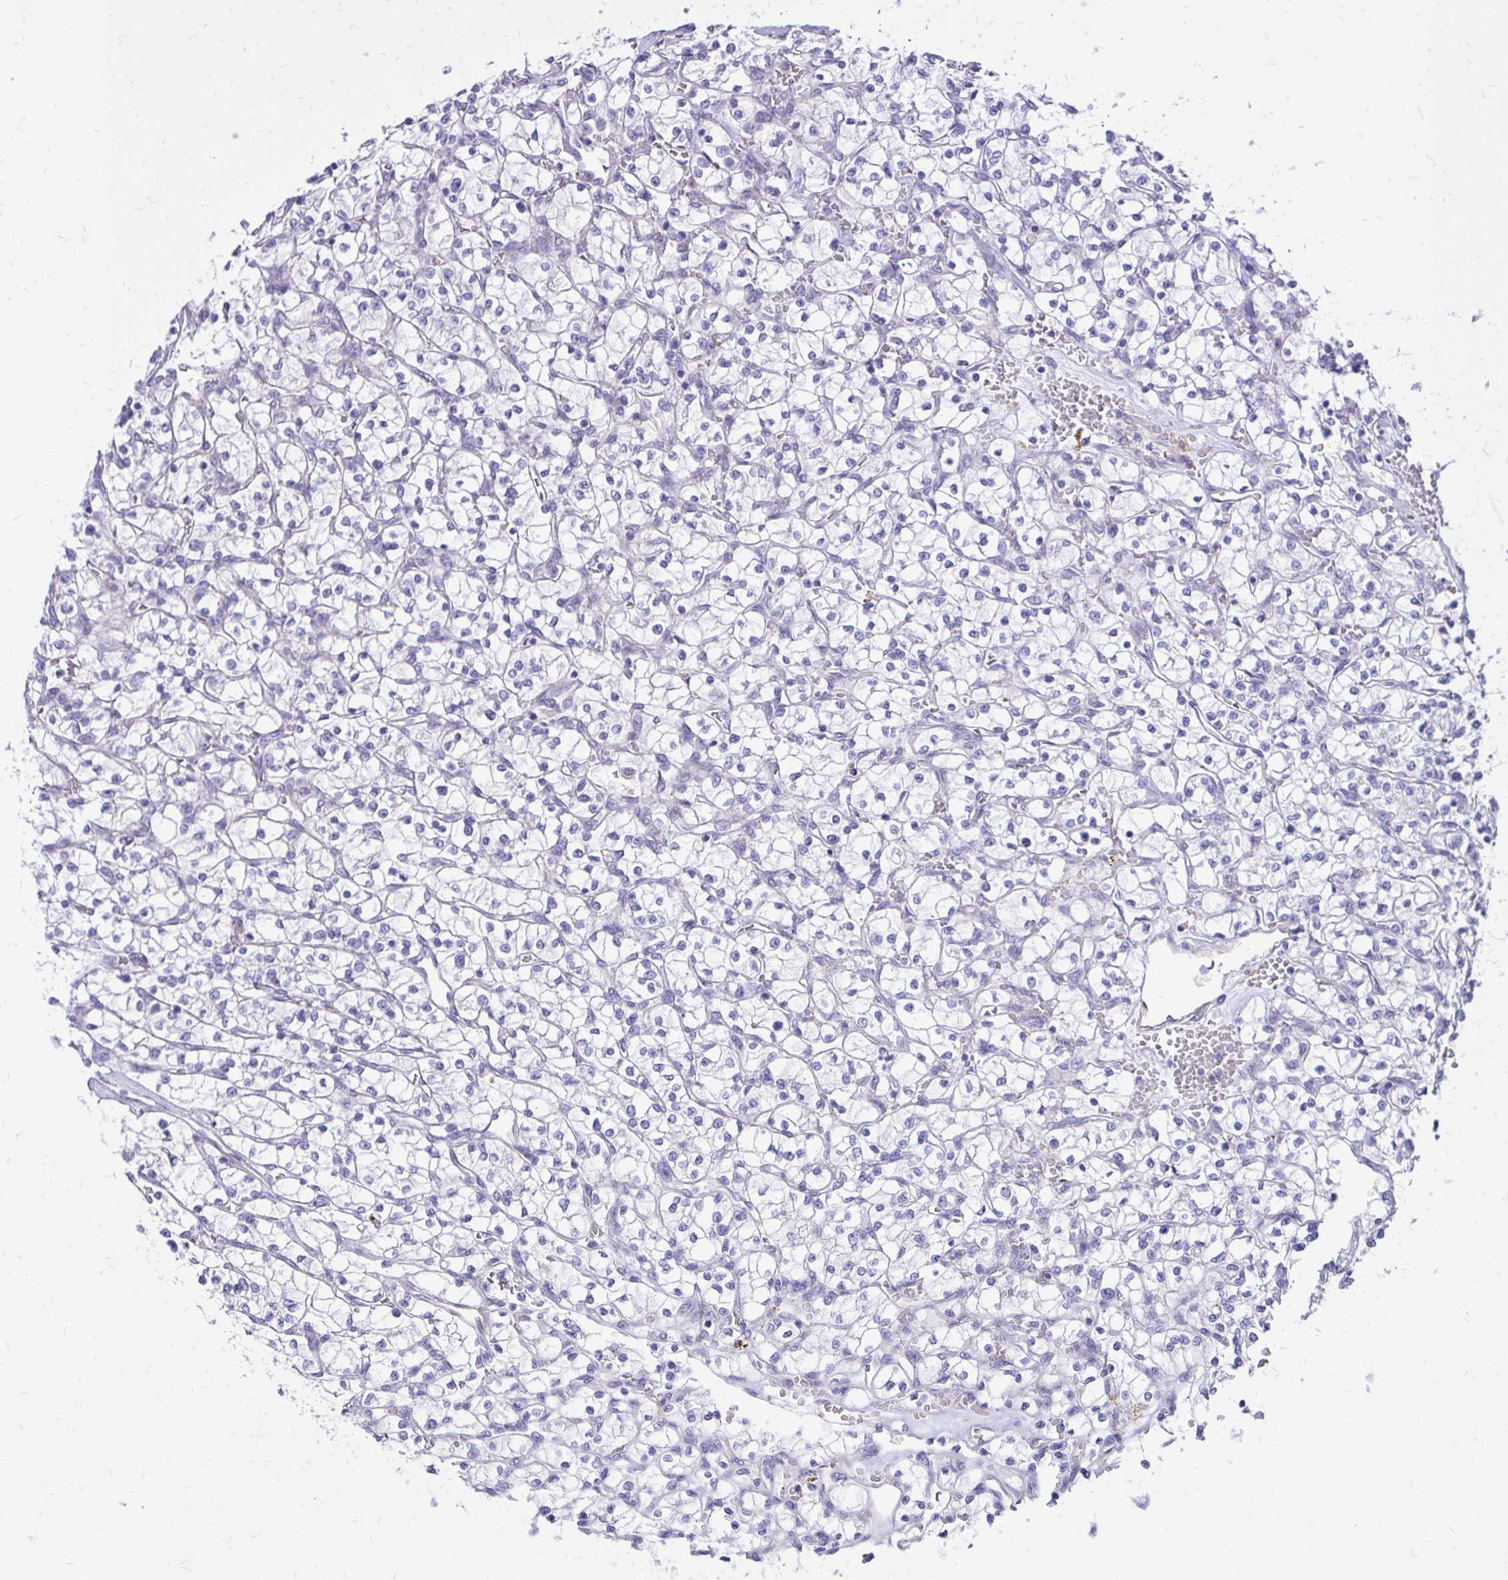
{"staining": {"intensity": "negative", "quantity": "none", "location": "none"}, "tissue": "renal cancer", "cell_type": "Tumor cells", "image_type": "cancer", "snomed": [{"axis": "morphology", "description": "Adenocarcinoma, NOS"}, {"axis": "topography", "description": "Kidney"}], "caption": "IHC histopathology image of neoplastic tissue: adenocarcinoma (renal) stained with DAB exhibits no significant protein positivity in tumor cells.", "gene": "SIGLEC11", "patient": {"sex": "female", "age": 64}}